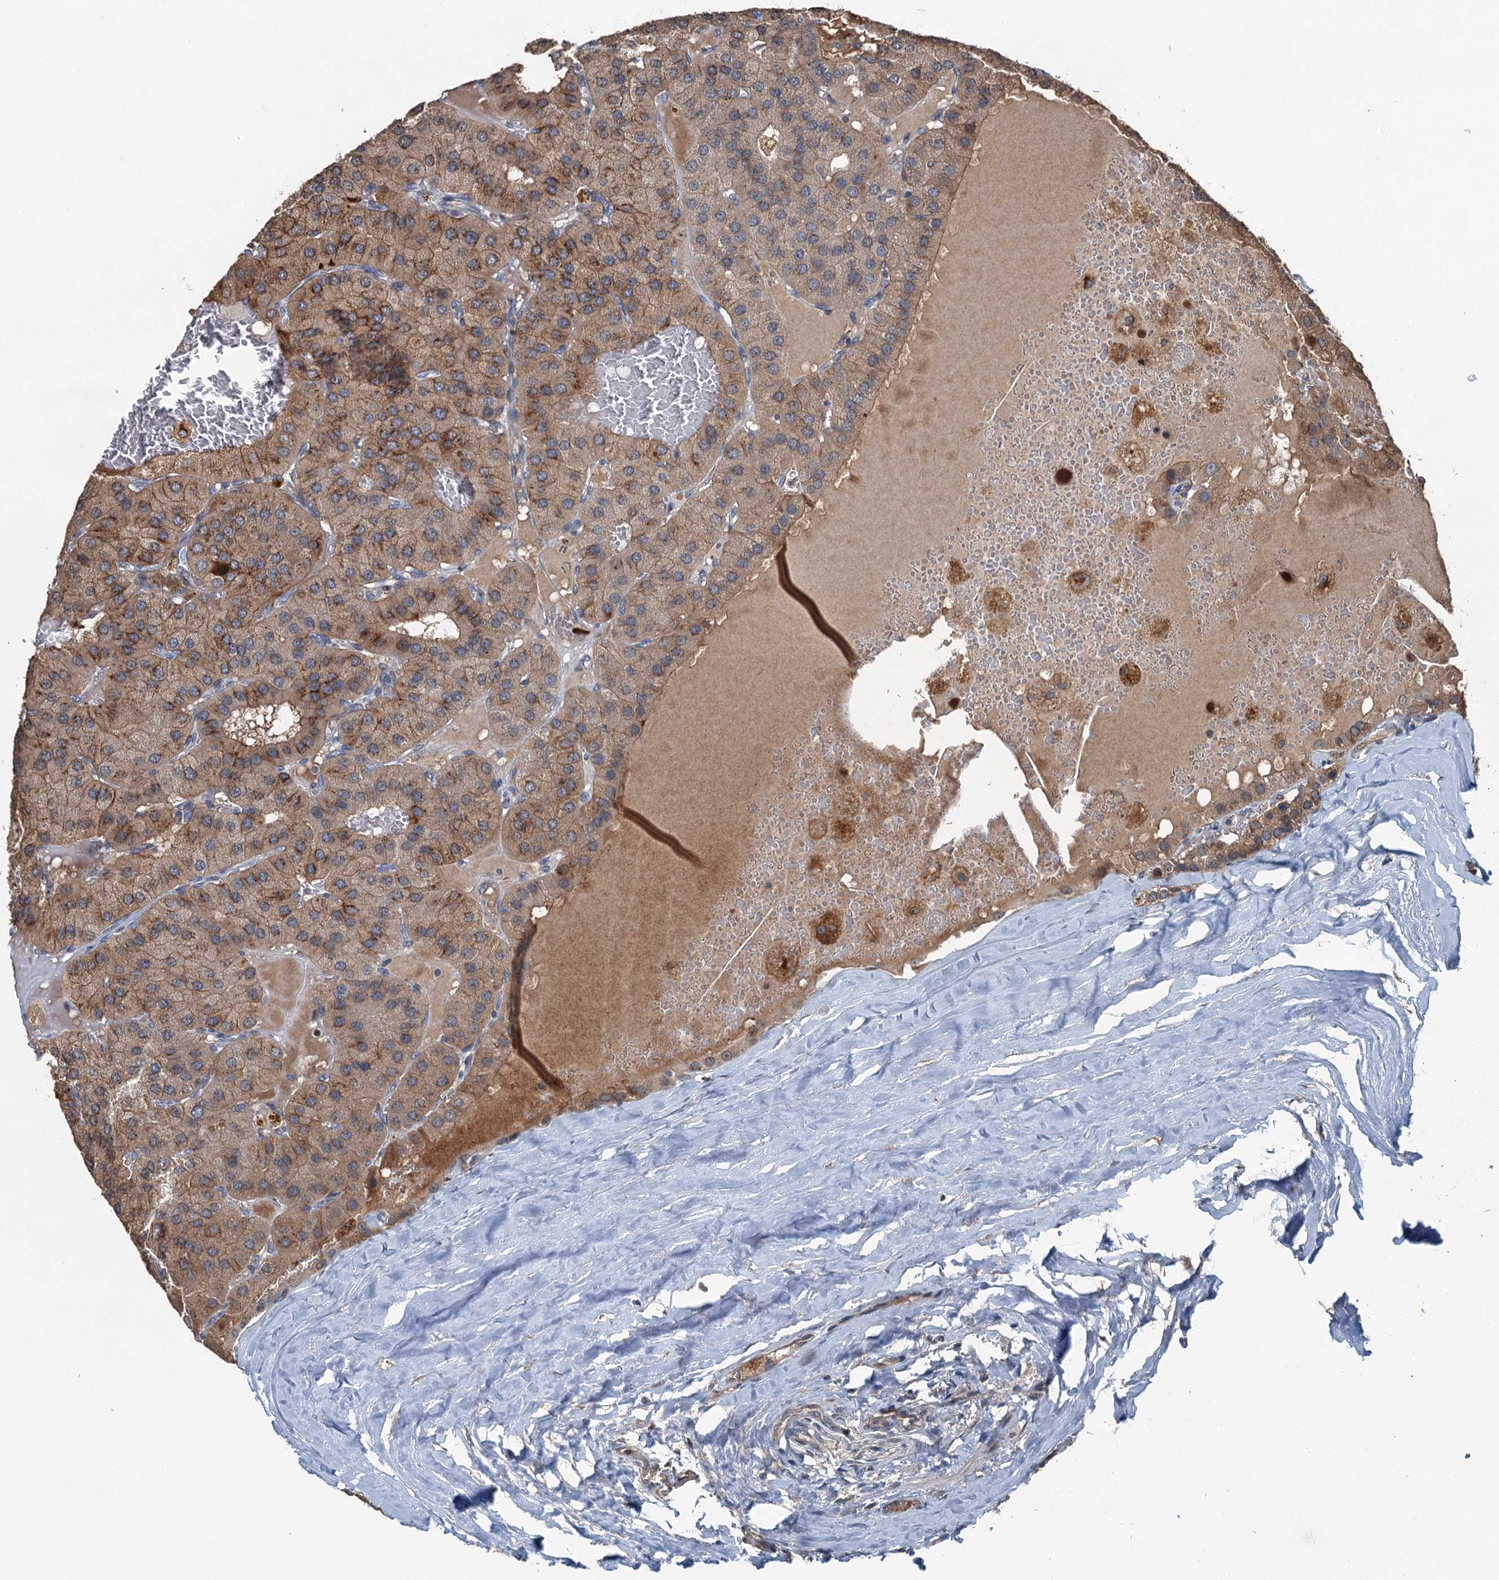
{"staining": {"intensity": "moderate", "quantity": ">75%", "location": "cytoplasmic/membranous"}, "tissue": "parathyroid gland", "cell_type": "Glandular cells", "image_type": "normal", "snomed": [{"axis": "morphology", "description": "Normal tissue, NOS"}, {"axis": "morphology", "description": "Adenoma, NOS"}, {"axis": "topography", "description": "Parathyroid gland"}], "caption": "A high-resolution histopathology image shows immunohistochemistry staining of benign parathyroid gland, which displays moderate cytoplasmic/membranous positivity in about >75% of glandular cells. The staining is performed using DAB brown chromogen to label protein expression. The nuclei are counter-stained blue using hematoxylin.", "gene": "NAA60", "patient": {"sex": "female", "age": 86}}